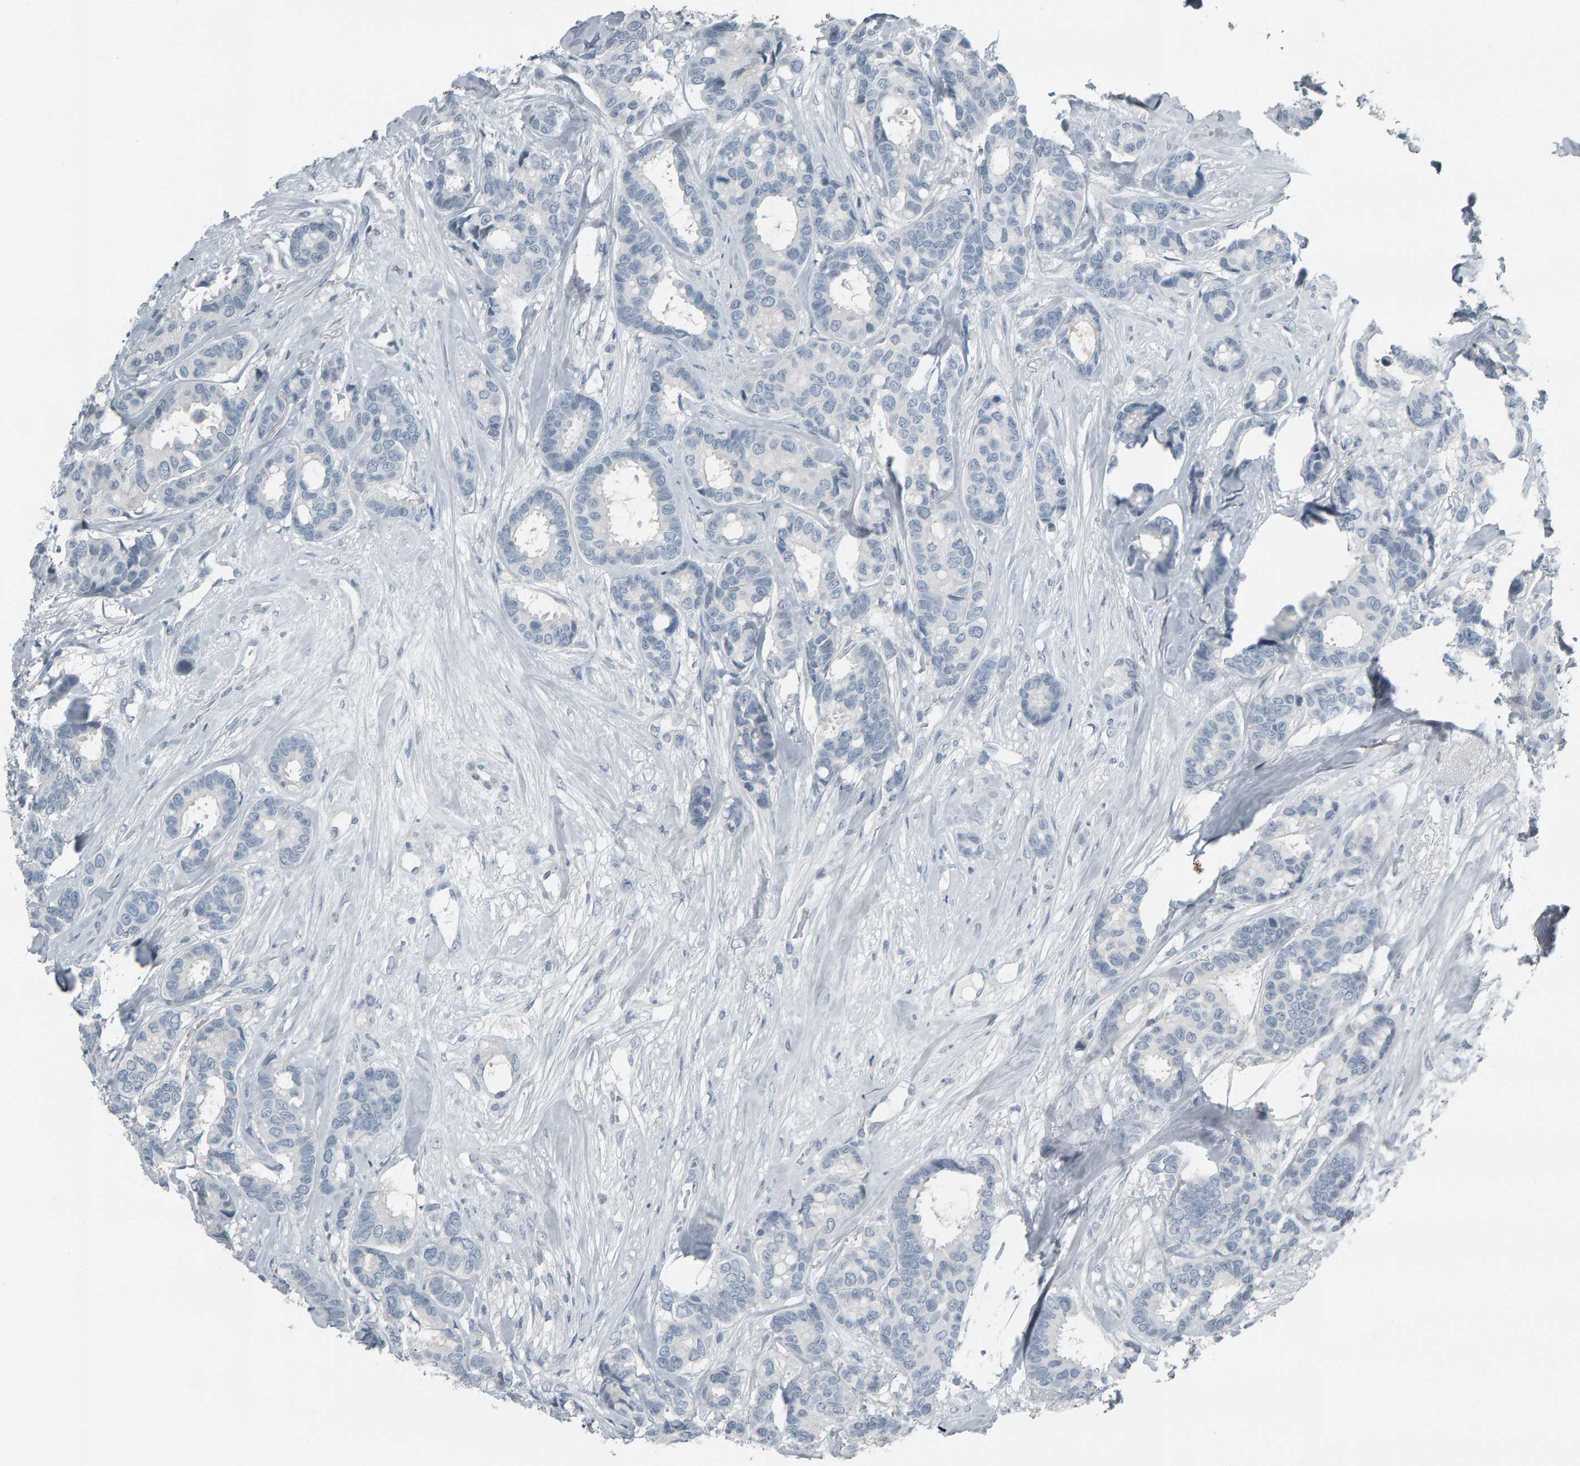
{"staining": {"intensity": "negative", "quantity": "none", "location": "none"}, "tissue": "breast cancer", "cell_type": "Tumor cells", "image_type": "cancer", "snomed": [{"axis": "morphology", "description": "Duct carcinoma"}, {"axis": "topography", "description": "Breast"}], "caption": "DAB immunohistochemical staining of human breast cancer (invasive ductal carcinoma) exhibits no significant positivity in tumor cells.", "gene": "PYY", "patient": {"sex": "female", "age": 87}}